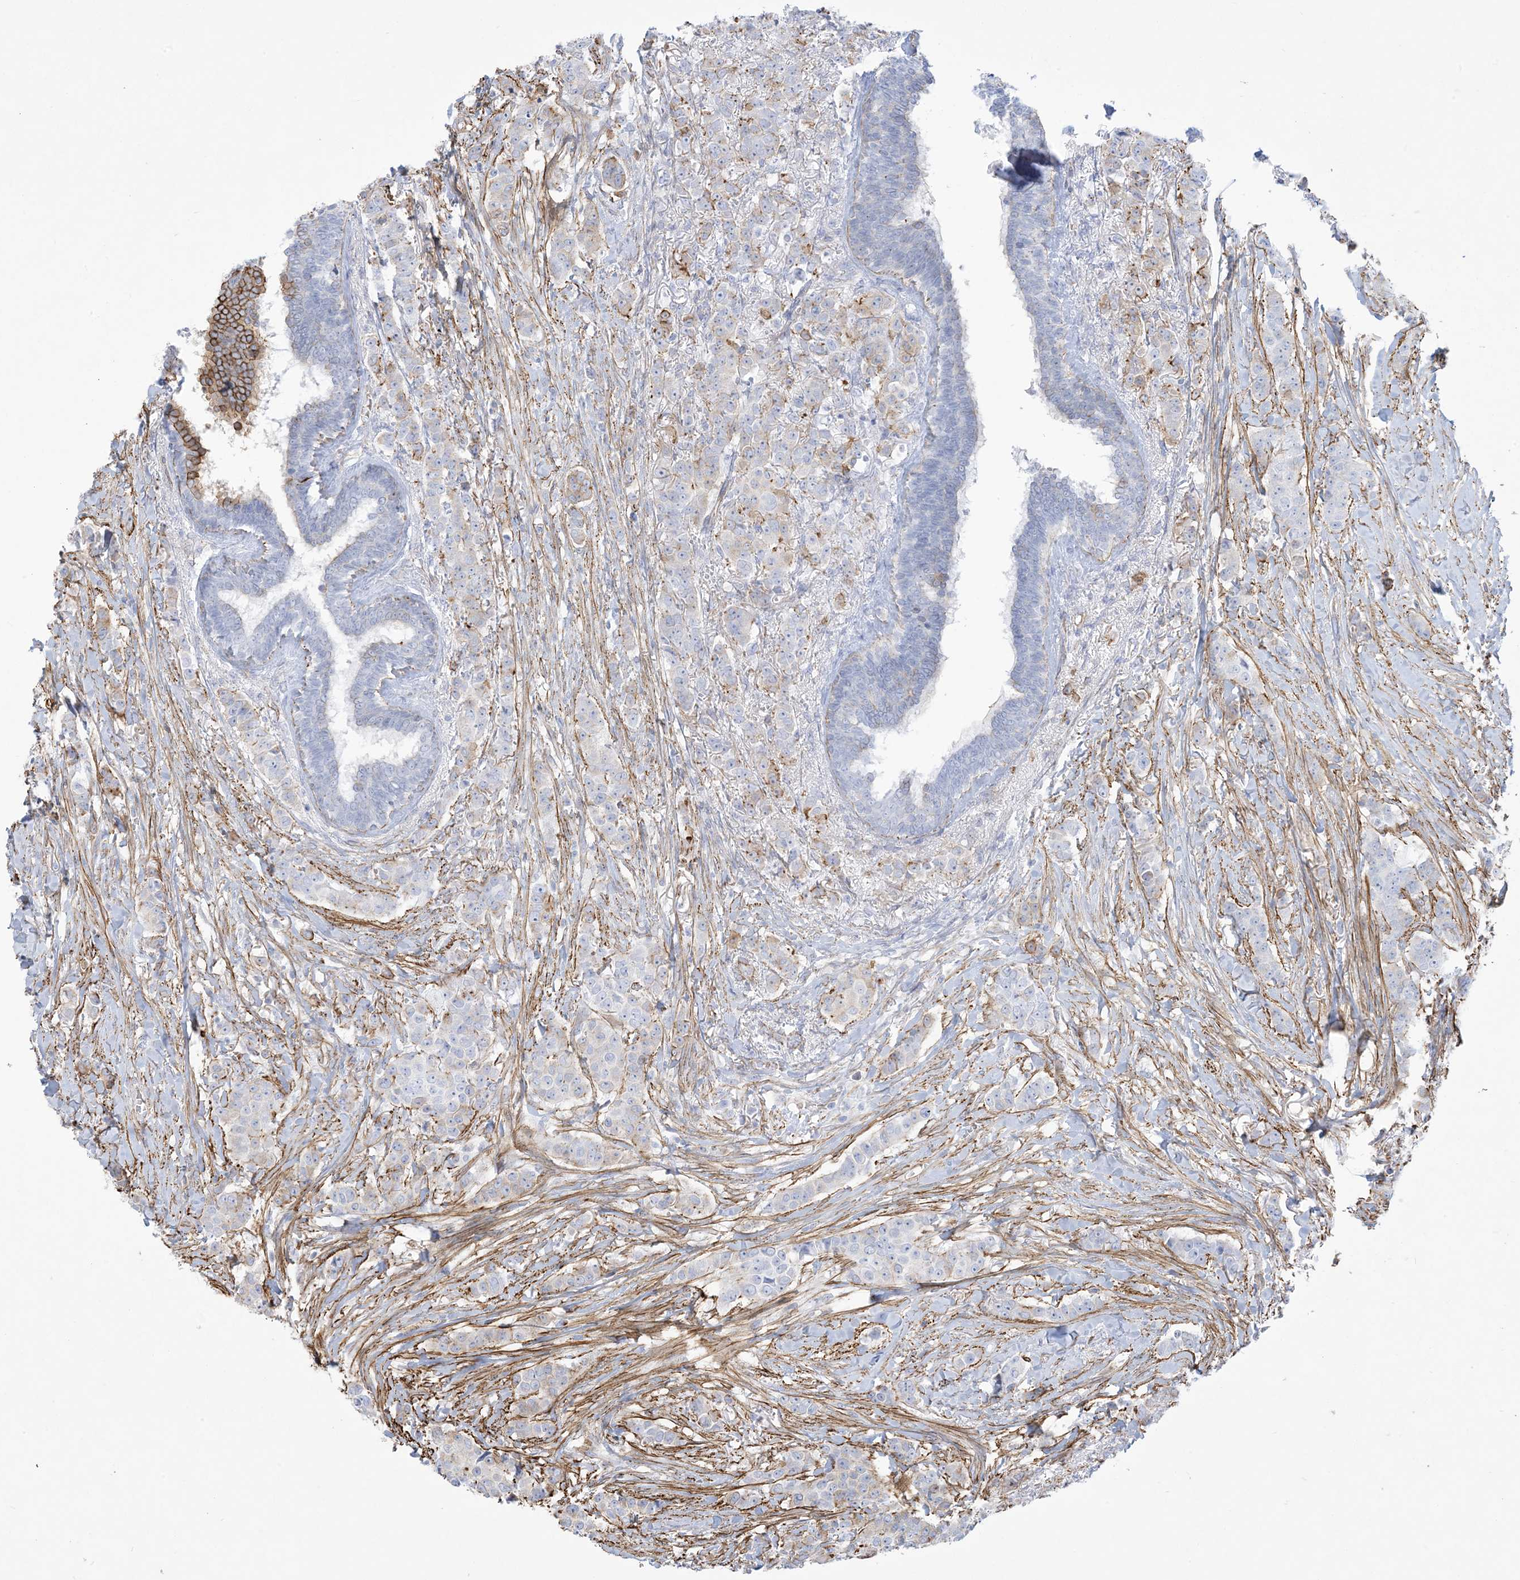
{"staining": {"intensity": "weak", "quantity": "<25%", "location": "cytoplasmic/membranous"}, "tissue": "breast cancer", "cell_type": "Tumor cells", "image_type": "cancer", "snomed": [{"axis": "morphology", "description": "Duct carcinoma"}, {"axis": "topography", "description": "Breast"}], "caption": "High power microscopy histopathology image of an immunohistochemistry photomicrograph of breast invasive ductal carcinoma, revealing no significant staining in tumor cells.", "gene": "B3GNT7", "patient": {"sex": "female", "age": 40}}